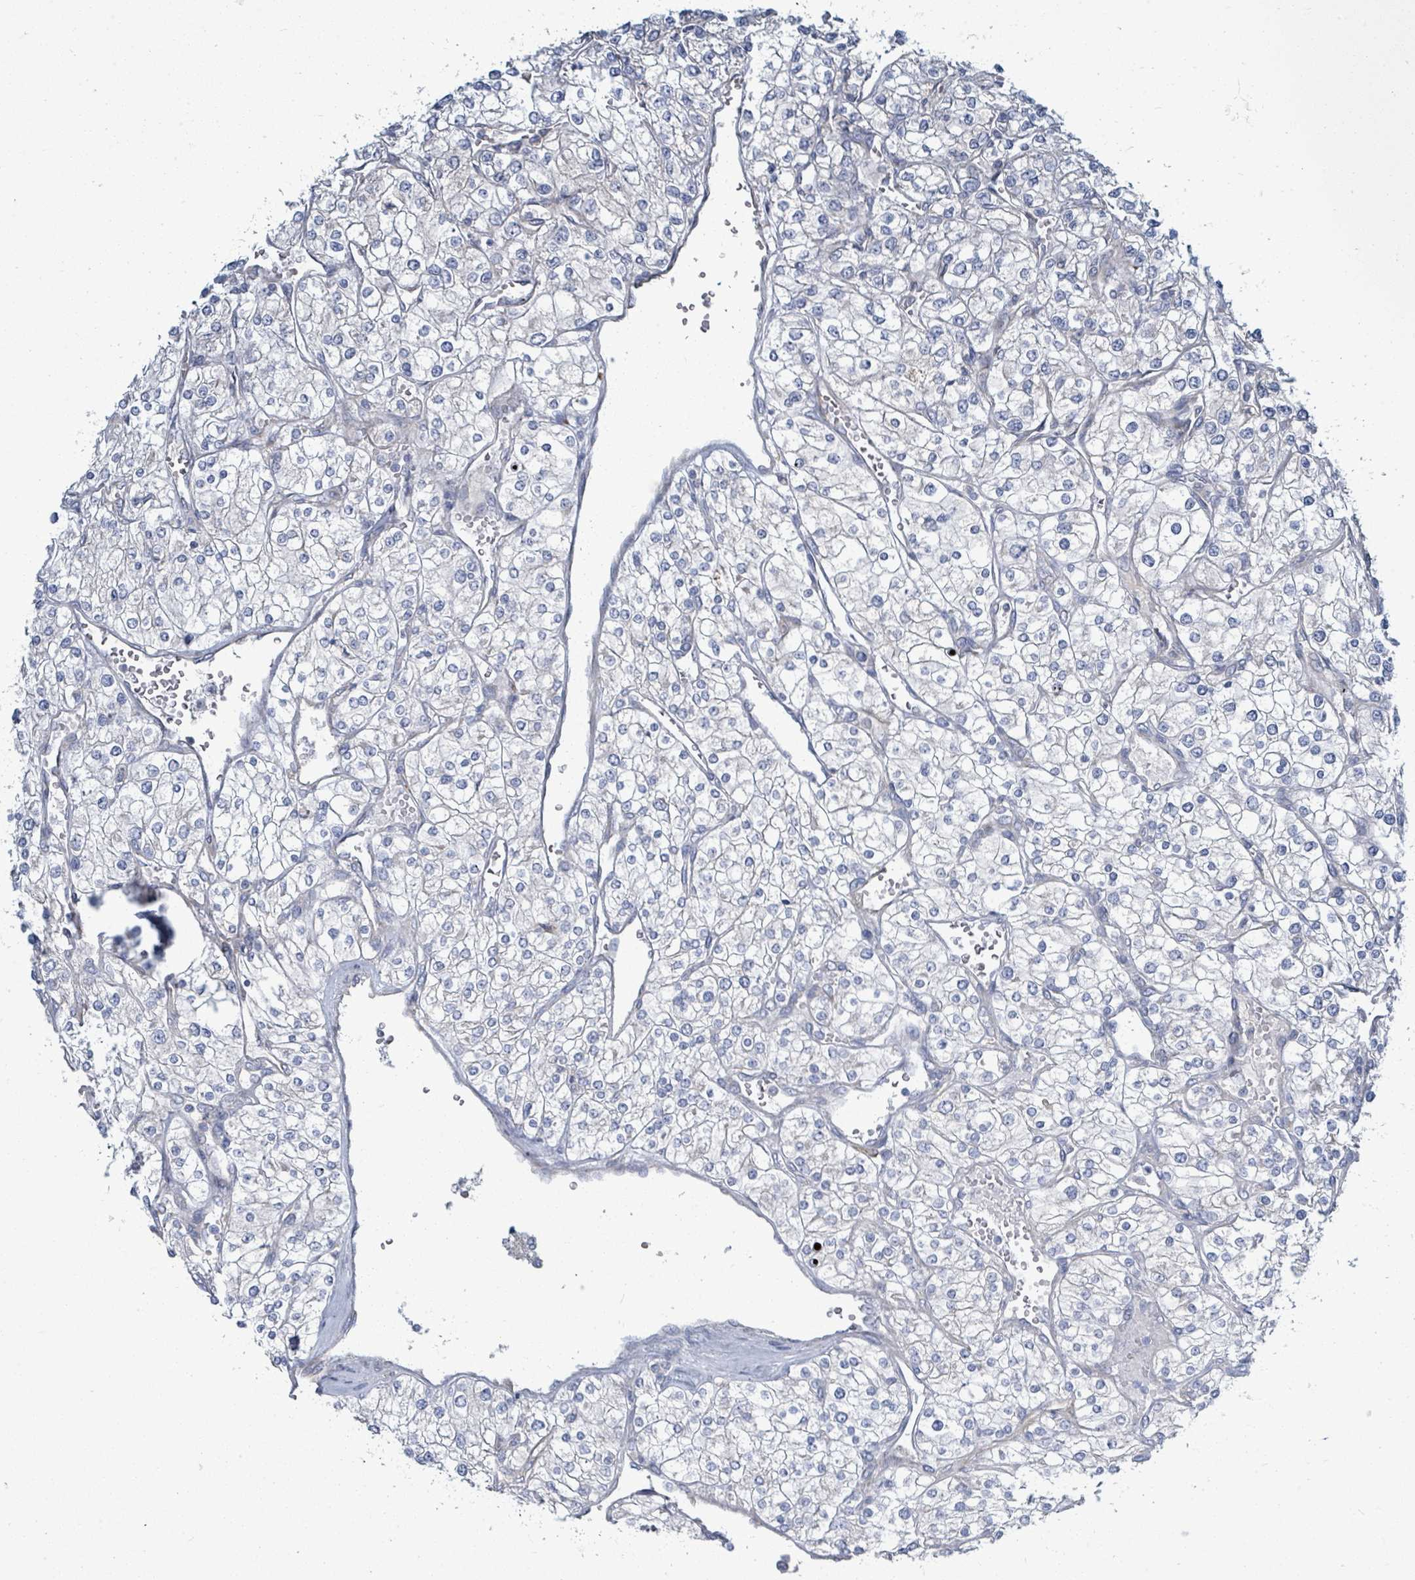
{"staining": {"intensity": "negative", "quantity": "none", "location": "none"}, "tissue": "renal cancer", "cell_type": "Tumor cells", "image_type": "cancer", "snomed": [{"axis": "morphology", "description": "Adenocarcinoma, NOS"}, {"axis": "topography", "description": "Kidney"}], "caption": "An image of human renal adenocarcinoma is negative for staining in tumor cells.", "gene": "SIRPB1", "patient": {"sex": "male", "age": 80}}